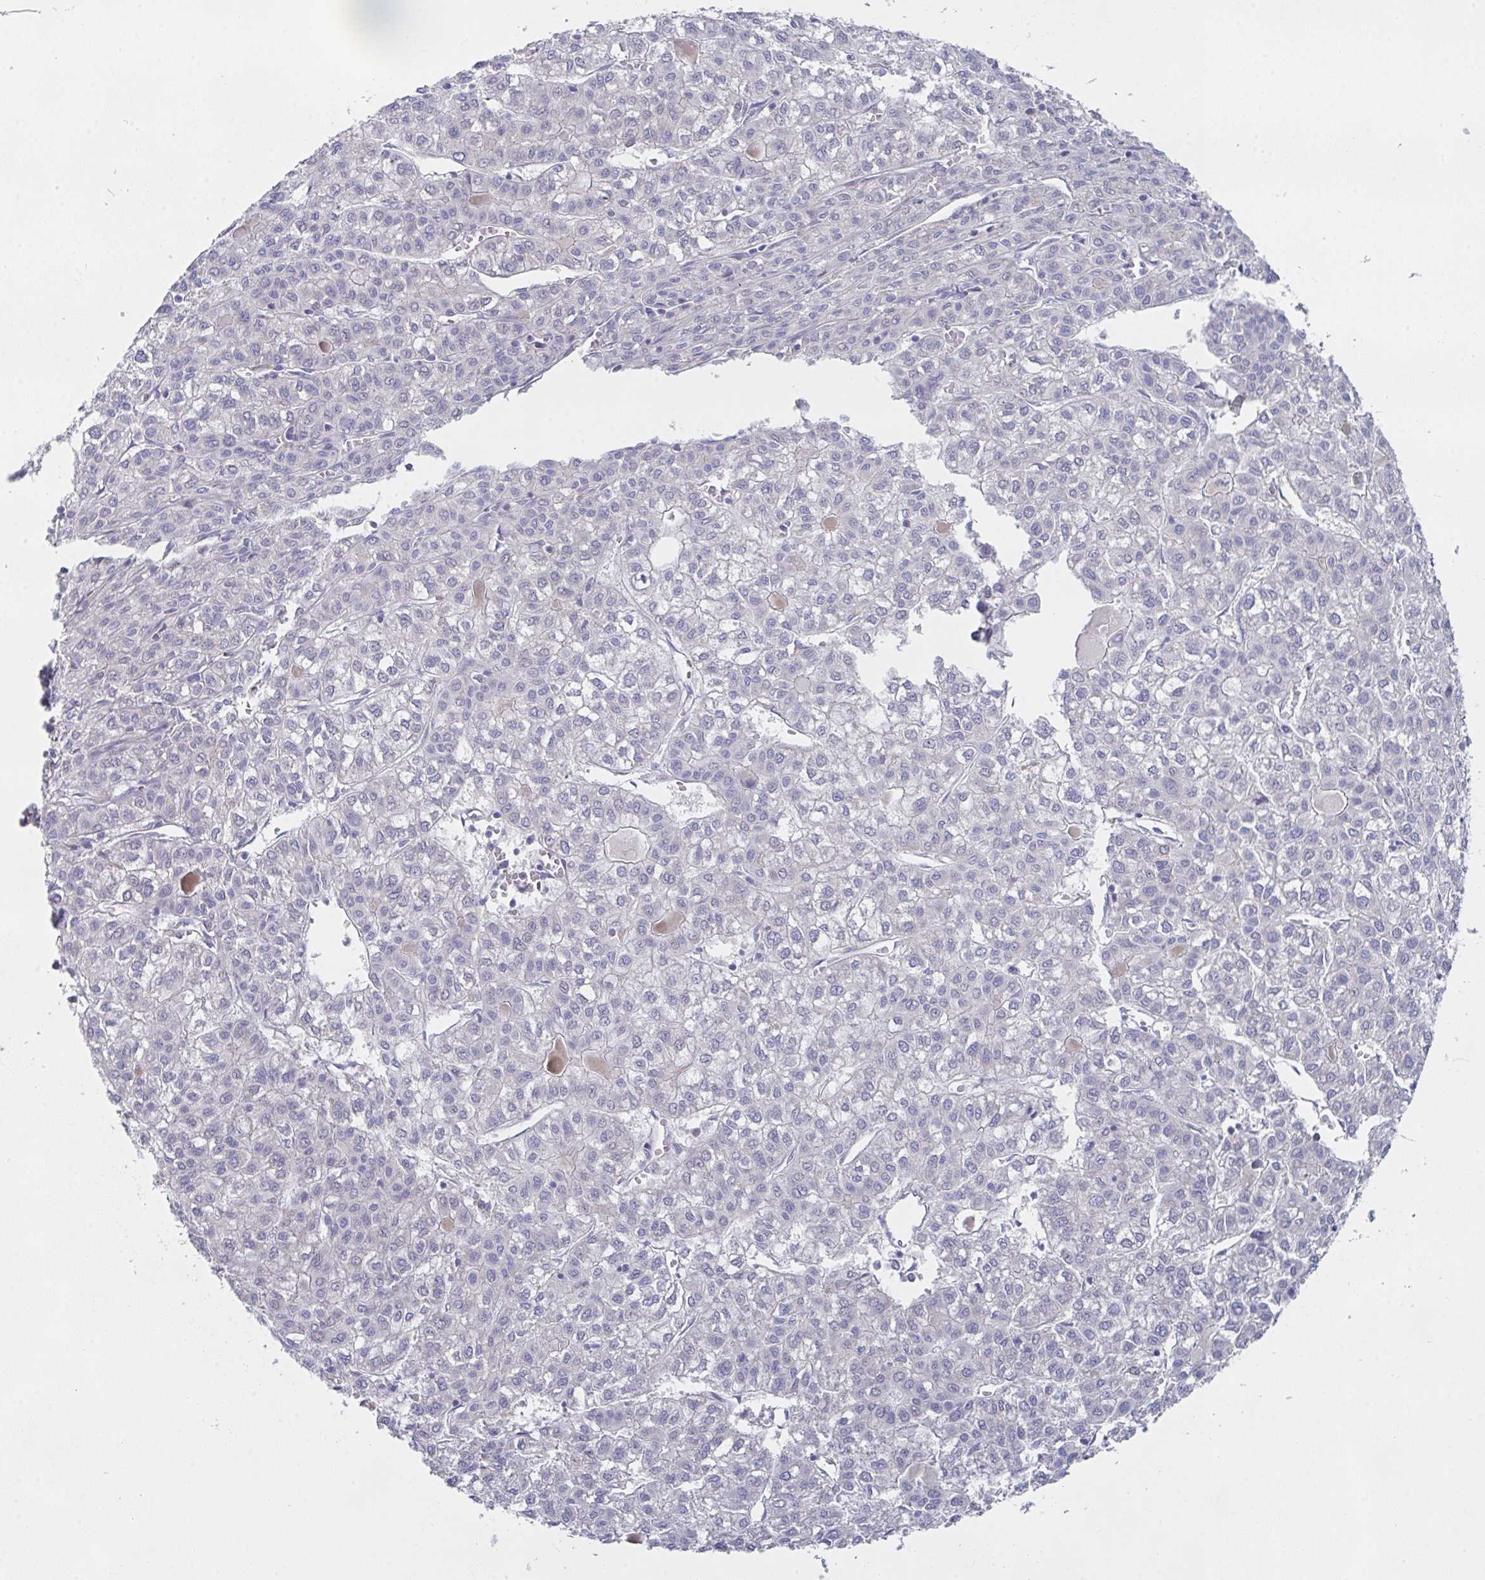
{"staining": {"intensity": "negative", "quantity": "none", "location": "none"}, "tissue": "liver cancer", "cell_type": "Tumor cells", "image_type": "cancer", "snomed": [{"axis": "morphology", "description": "Carcinoma, Hepatocellular, NOS"}, {"axis": "topography", "description": "Liver"}], "caption": "Protein analysis of liver cancer shows no significant staining in tumor cells. The staining was performed using DAB (3,3'-diaminobenzidine) to visualize the protein expression in brown, while the nuclei were stained in blue with hematoxylin (Magnification: 20x).", "gene": "FBXO47", "patient": {"sex": "female", "age": 43}}